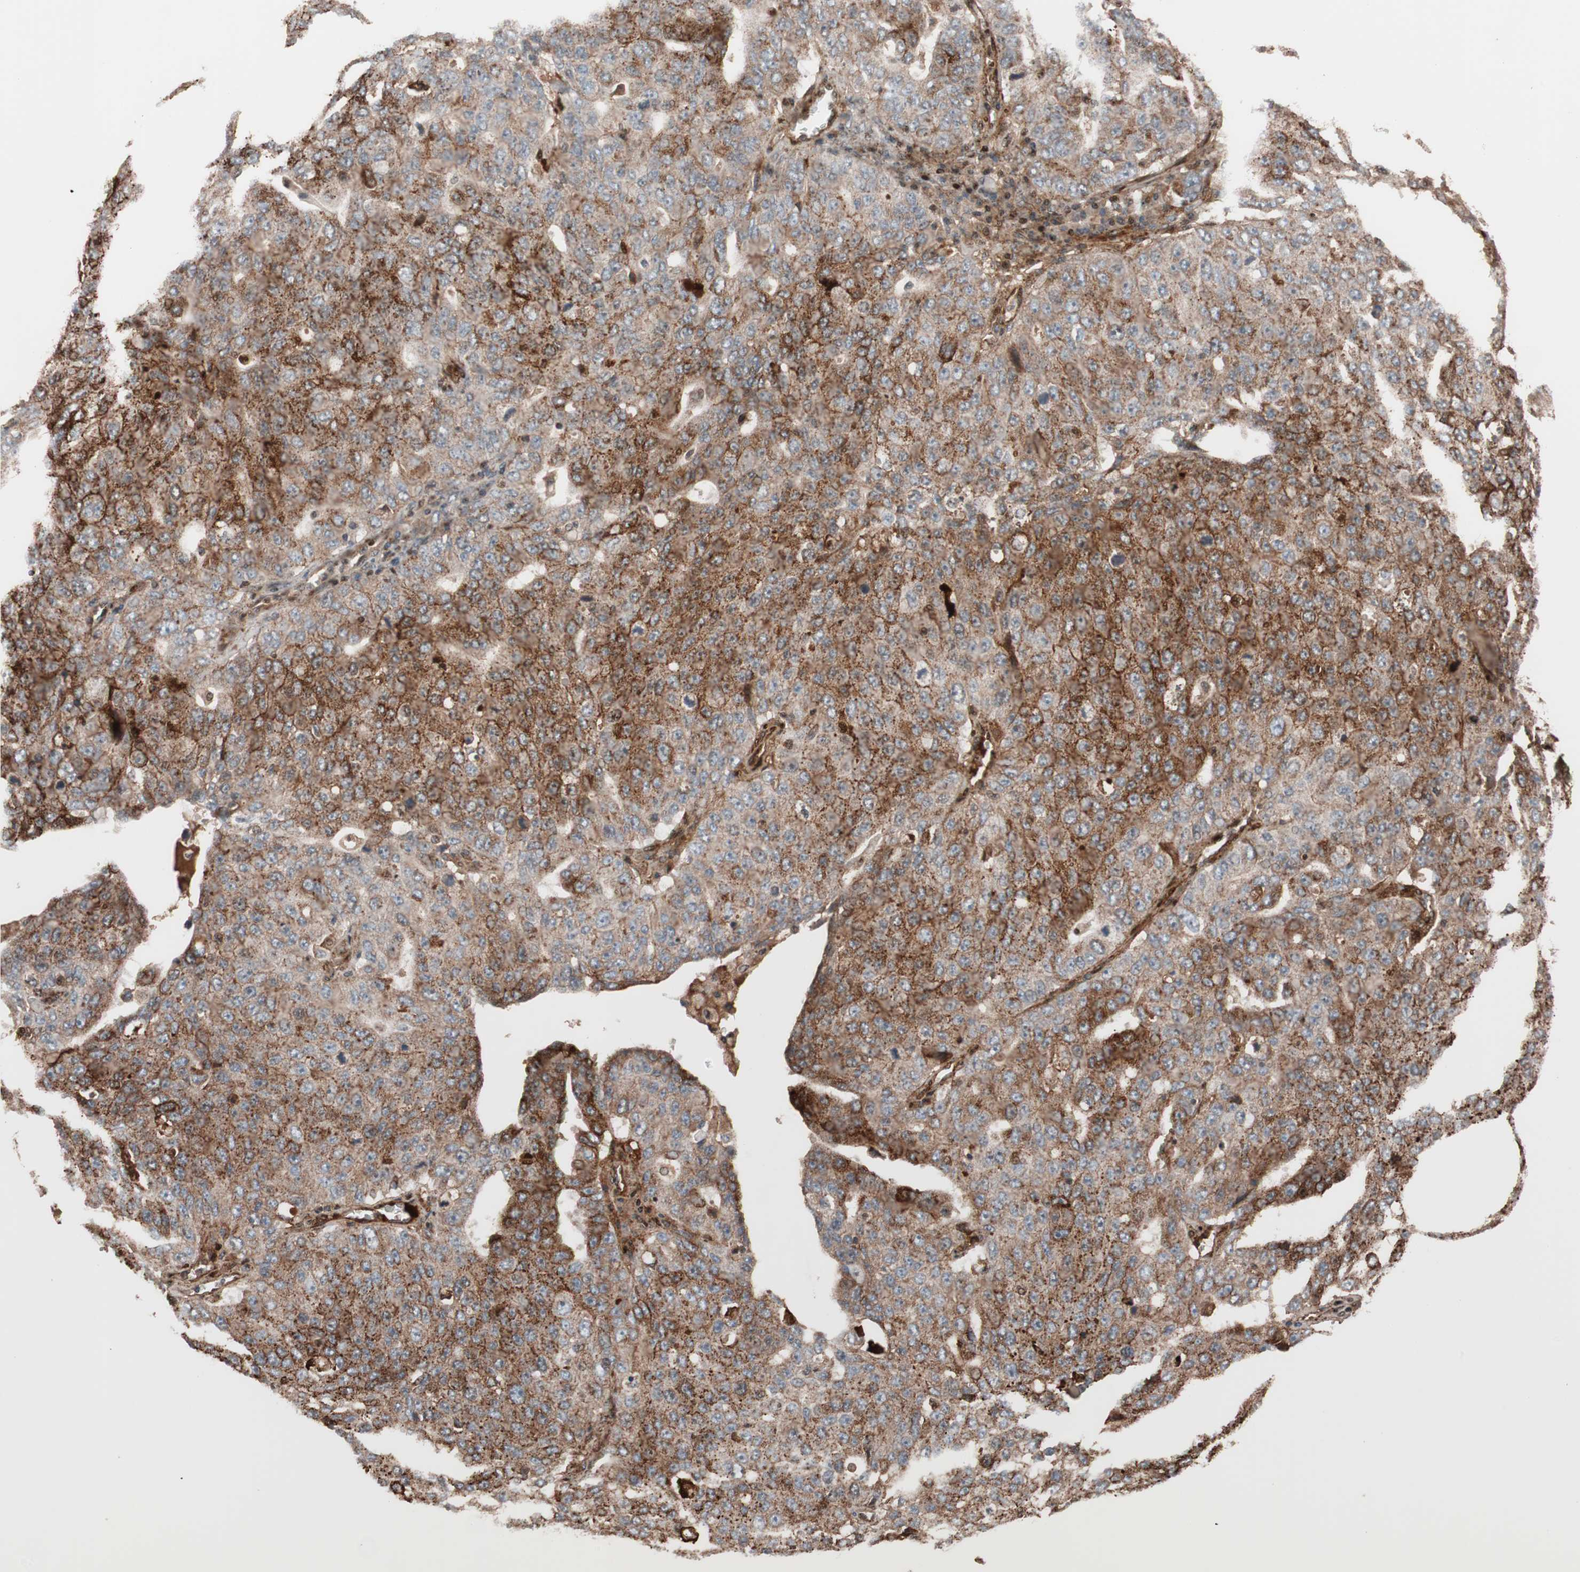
{"staining": {"intensity": "strong", "quantity": ">75%", "location": "cytoplasmic/membranous"}, "tissue": "ovarian cancer", "cell_type": "Tumor cells", "image_type": "cancer", "snomed": [{"axis": "morphology", "description": "Carcinoma, endometroid"}, {"axis": "topography", "description": "Ovary"}], "caption": "IHC histopathology image of neoplastic tissue: ovarian cancer (endometroid carcinoma) stained using immunohistochemistry shows high levels of strong protein expression localized specifically in the cytoplasmic/membranous of tumor cells, appearing as a cytoplasmic/membranous brown color.", "gene": "SDC4", "patient": {"sex": "female", "age": 62}}